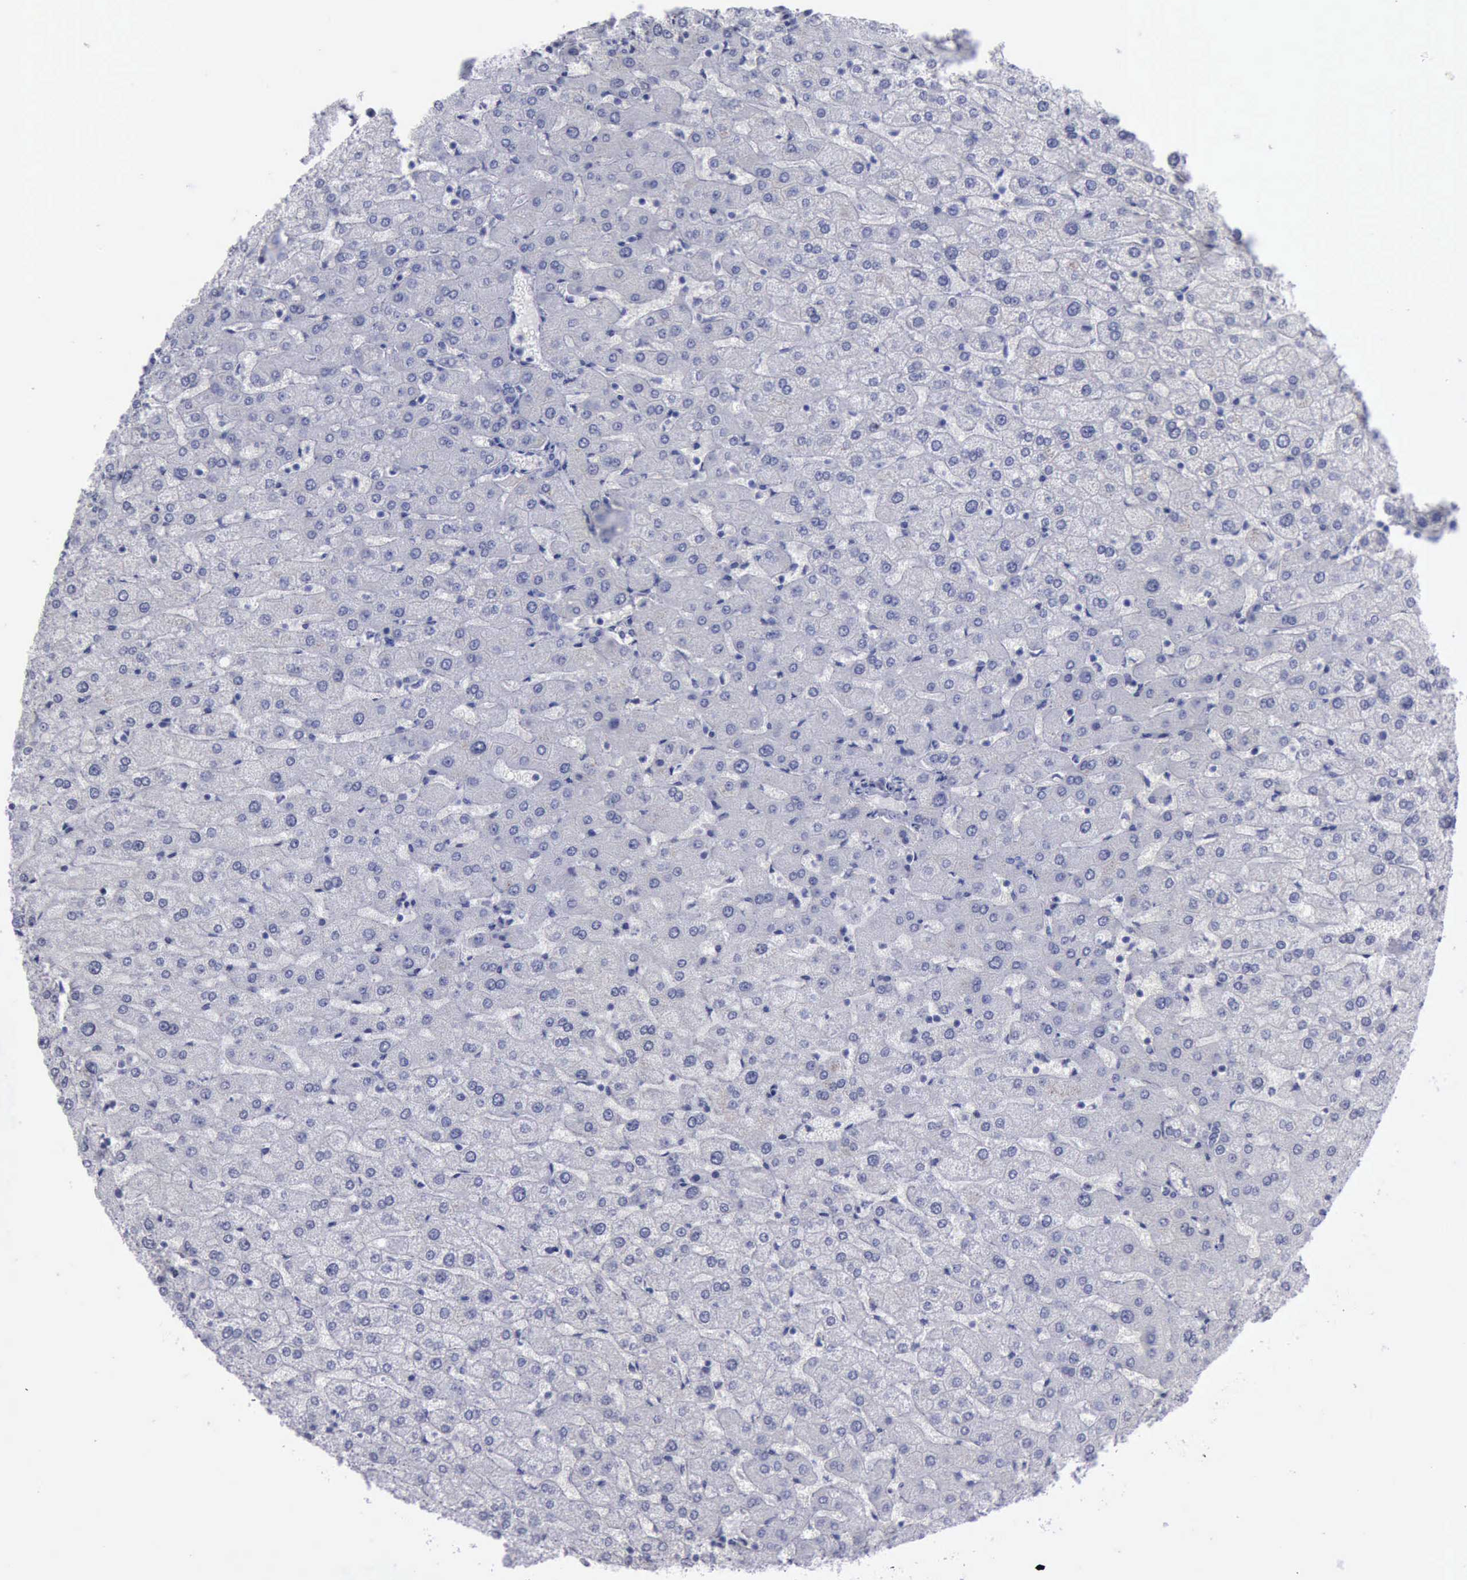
{"staining": {"intensity": "negative", "quantity": "none", "location": "none"}, "tissue": "liver", "cell_type": "Cholangiocytes", "image_type": "normal", "snomed": [{"axis": "morphology", "description": "Normal tissue, NOS"}, {"axis": "morphology", "description": "Fibrosis, NOS"}, {"axis": "topography", "description": "Liver"}], "caption": "Protein analysis of normal liver reveals no significant staining in cholangiocytes. Nuclei are stained in blue.", "gene": "KRT13", "patient": {"sex": "female", "age": 29}}